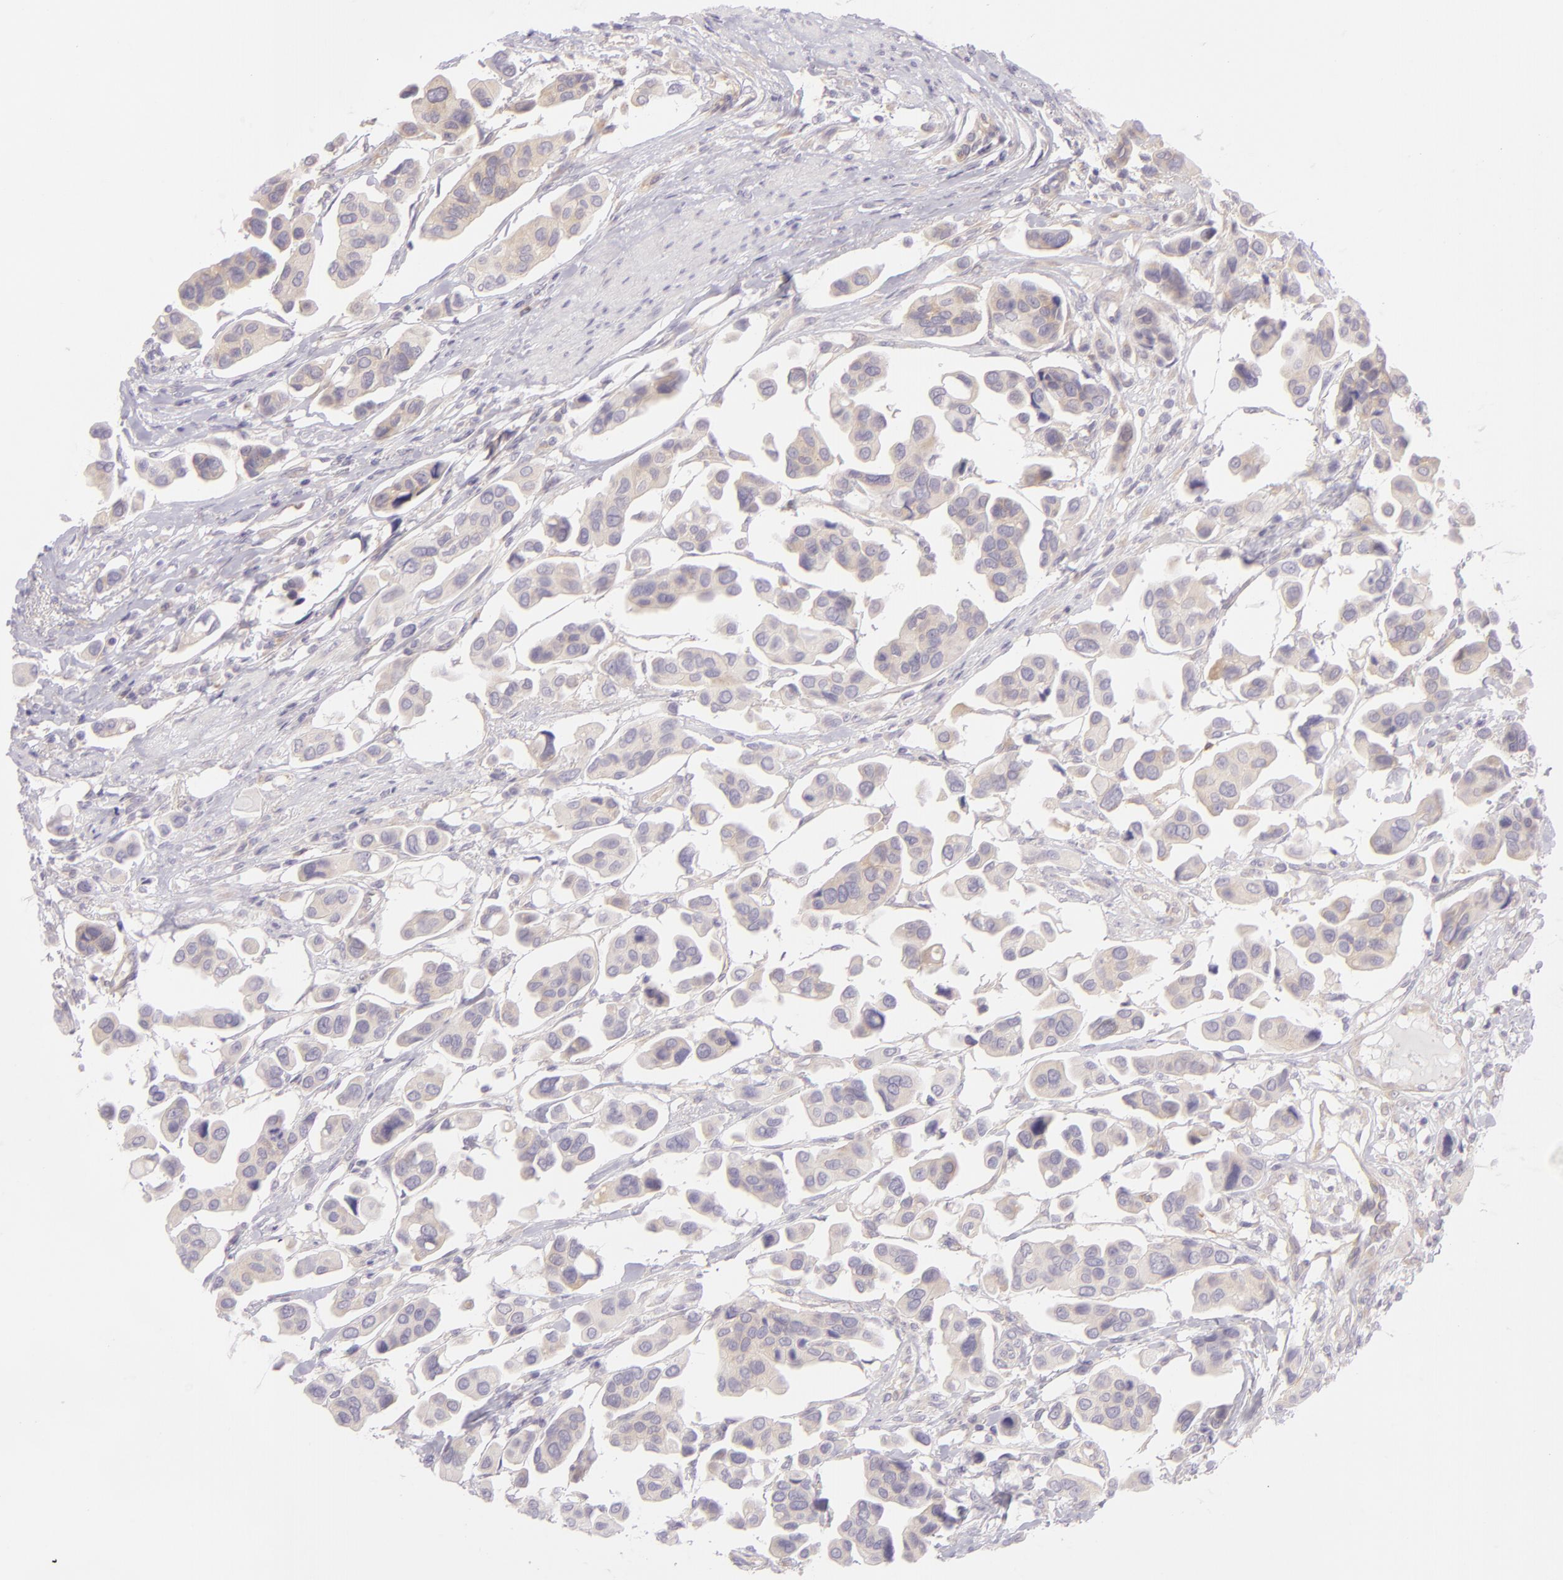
{"staining": {"intensity": "weak", "quantity": "25%-75%", "location": "cytoplasmic/membranous"}, "tissue": "urothelial cancer", "cell_type": "Tumor cells", "image_type": "cancer", "snomed": [{"axis": "morphology", "description": "Adenocarcinoma, NOS"}, {"axis": "topography", "description": "Urinary bladder"}], "caption": "Immunohistochemical staining of urothelial cancer displays low levels of weak cytoplasmic/membranous positivity in approximately 25%-75% of tumor cells.", "gene": "ZC3H7B", "patient": {"sex": "male", "age": 61}}